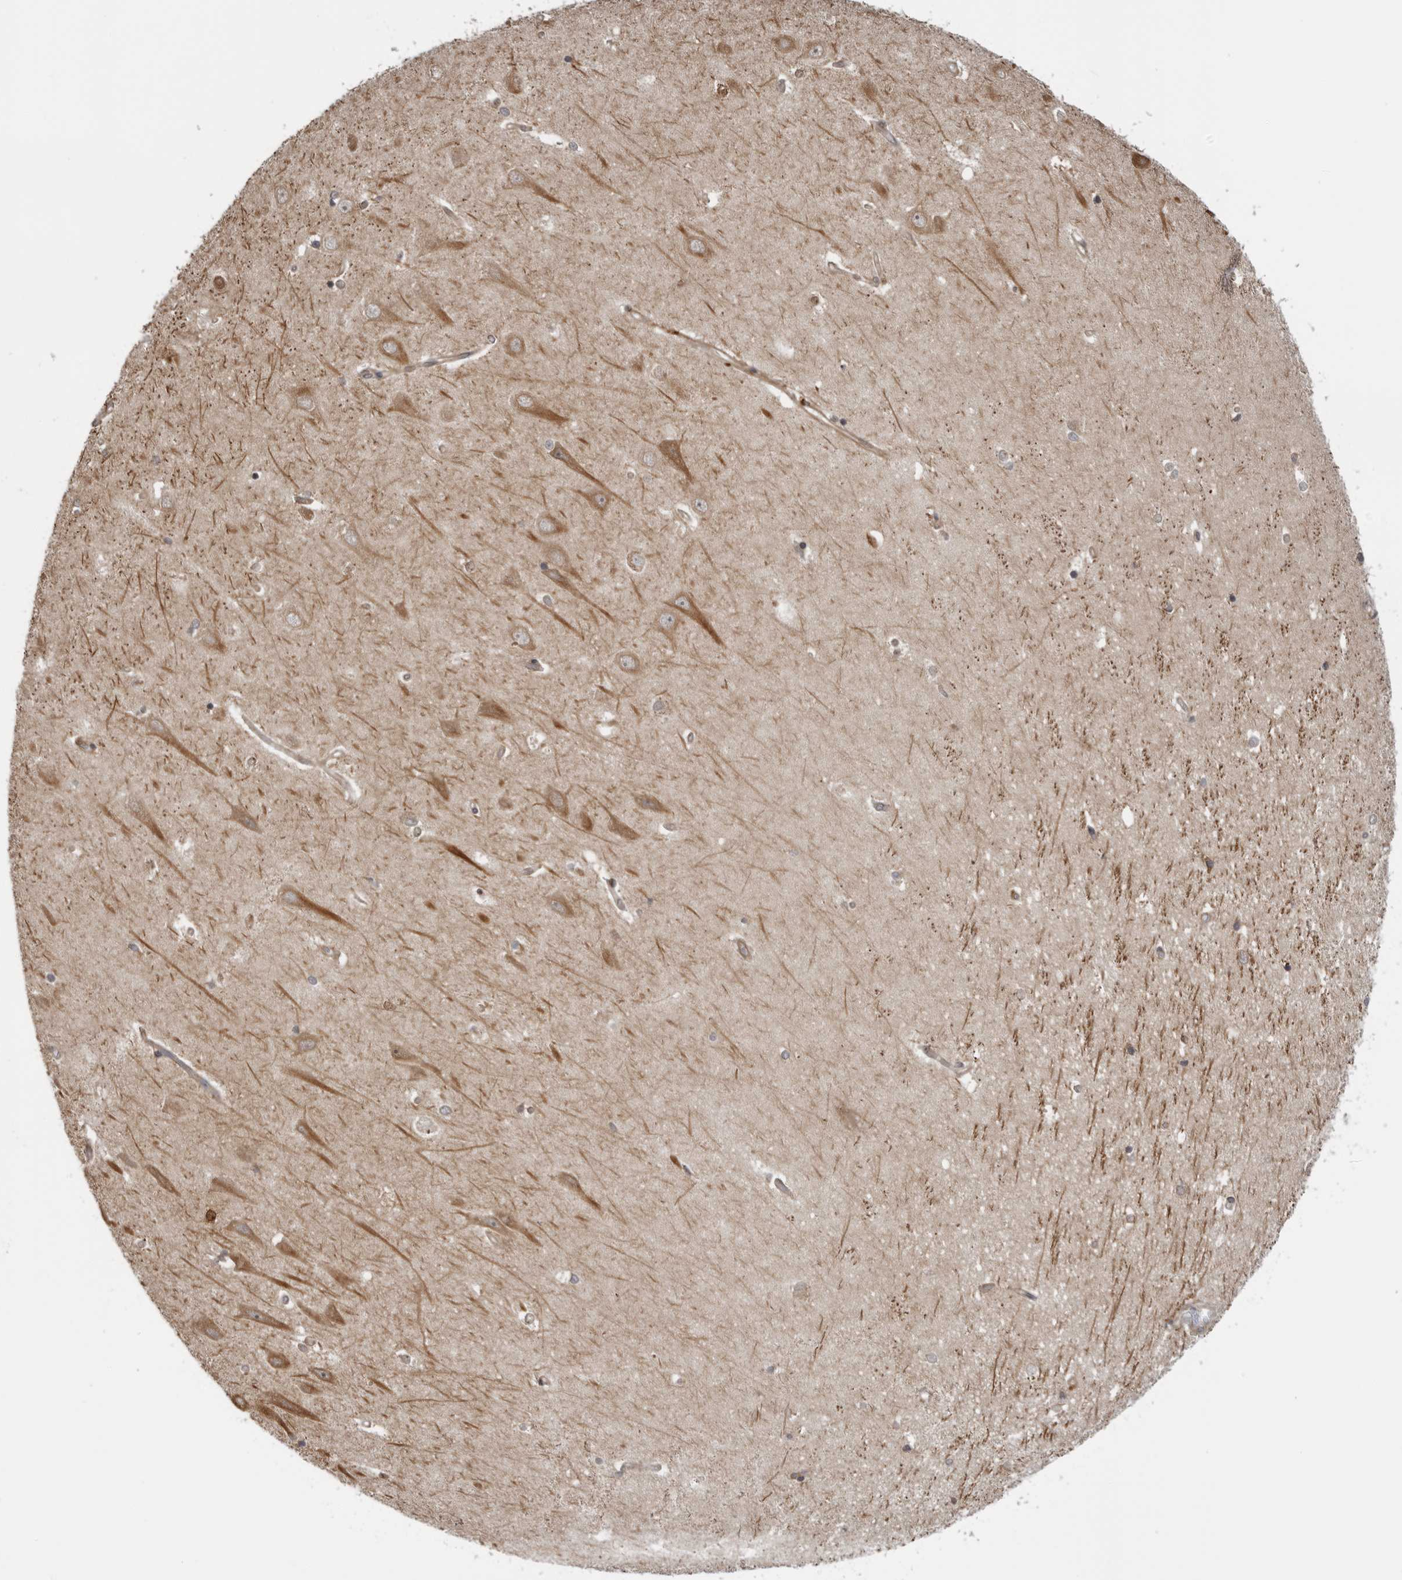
{"staining": {"intensity": "negative", "quantity": "none", "location": "none"}, "tissue": "hippocampus", "cell_type": "Glial cells", "image_type": "normal", "snomed": [{"axis": "morphology", "description": "Normal tissue, NOS"}, {"axis": "topography", "description": "Hippocampus"}], "caption": "Micrograph shows no significant protein staining in glial cells of normal hippocampus. The staining was performed using DAB (3,3'-diaminobenzidine) to visualize the protein expression in brown, while the nuclei were stained in blue with hematoxylin (Magnification: 20x).", "gene": "LRRC45", "patient": {"sex": "male", "age": 45}}